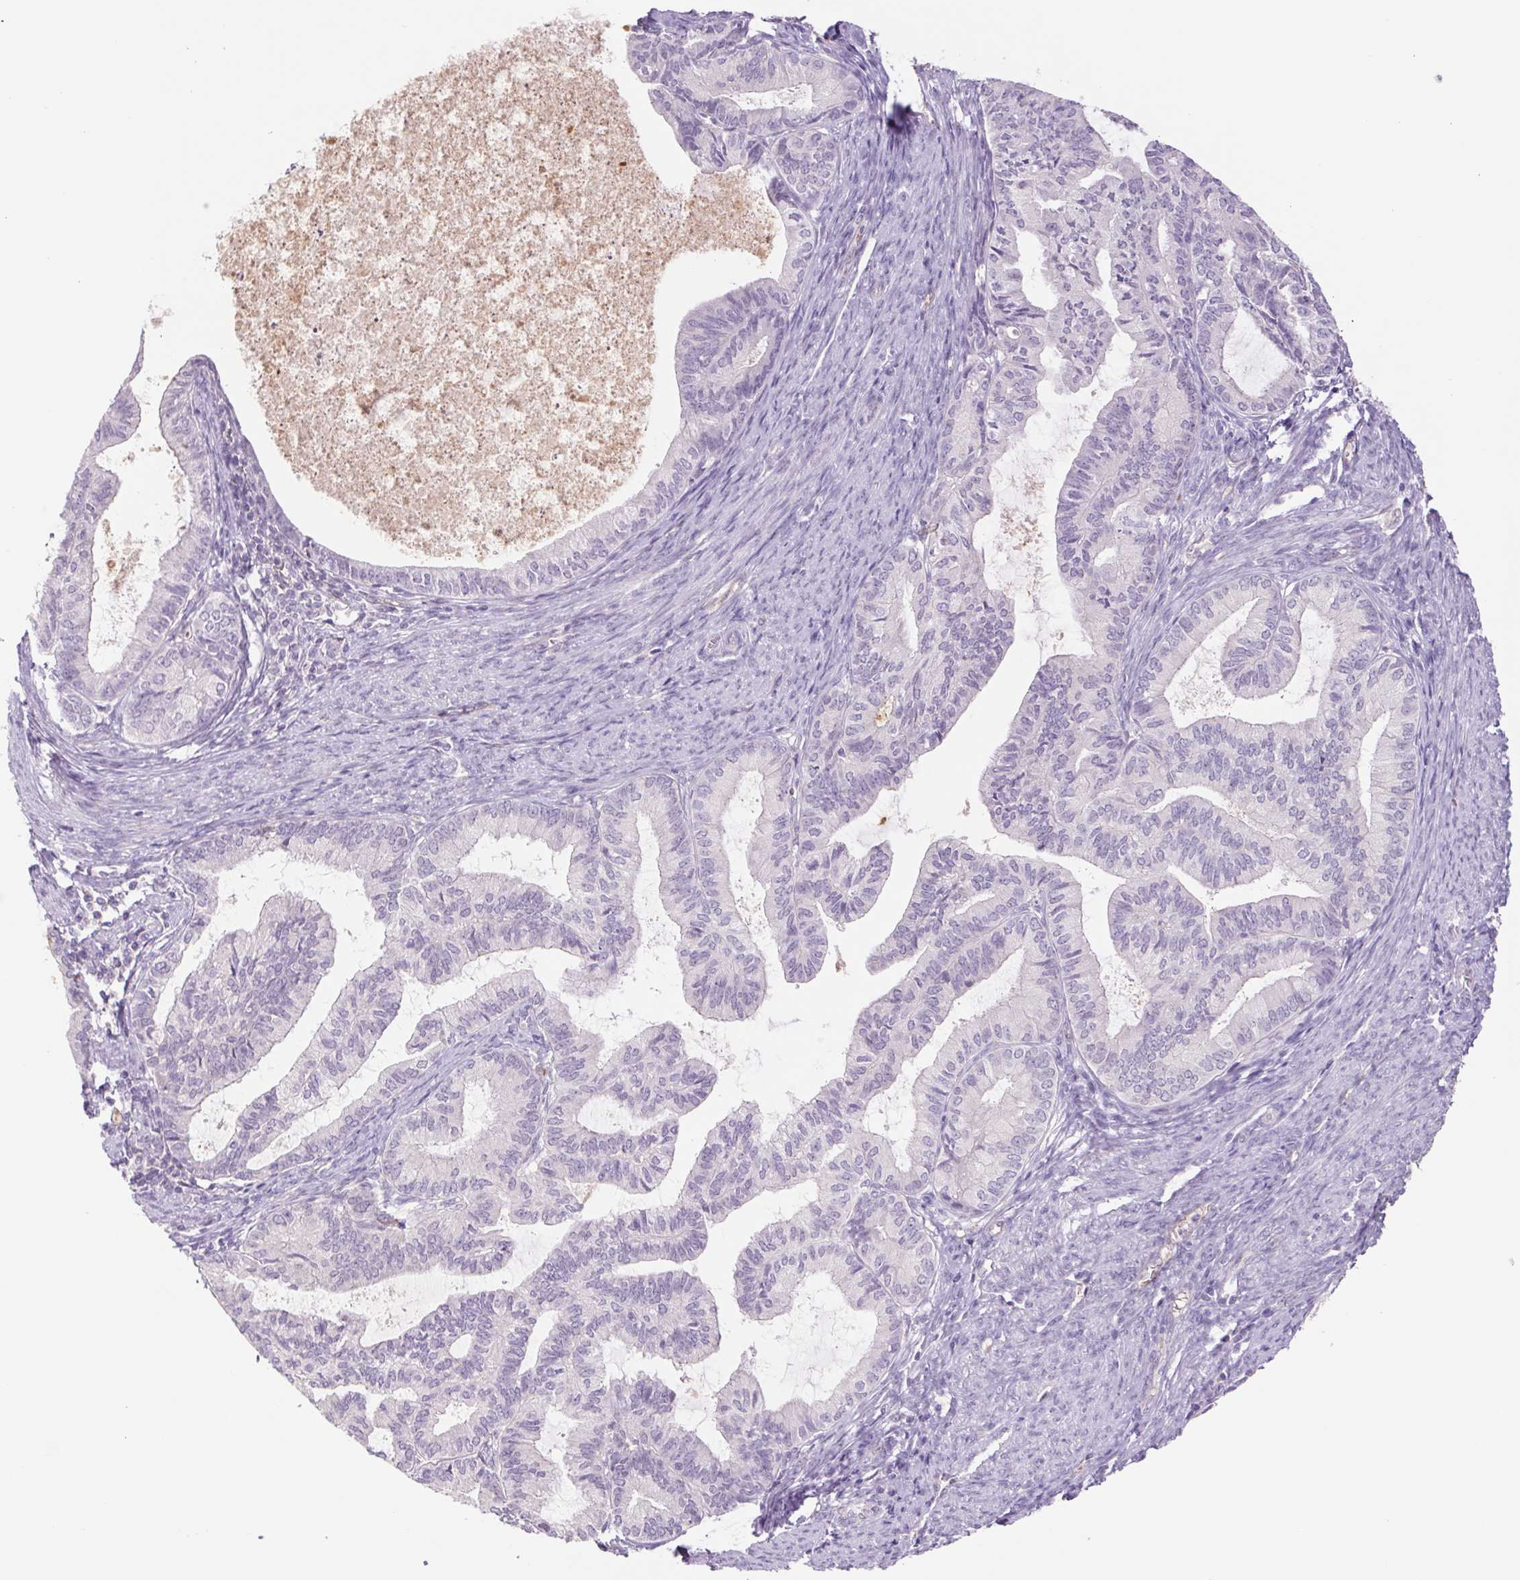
{"staining": {"intensity": "negative", "quantity": "none", "location": "none"}, "tissue": "endometrial cancer", "cell_type": "Tumor cells", "image_type": "cancer", "snomed": [{"axis": "morphology", "description": "Adenocarcinoma, NOS"}, {"axis": "topography", "description": "Endometrium"}], "caption": "The histopathology image reveals no significant positivity in tumor cells of endometrial adenocarcinoma. (Stains: DAB IHC with hematoxylin counter stain, Microscopy: brightfield microscopy at high magnification).", "gene": "IGFL3", "patient": {"sex": "female", "age": 86}}